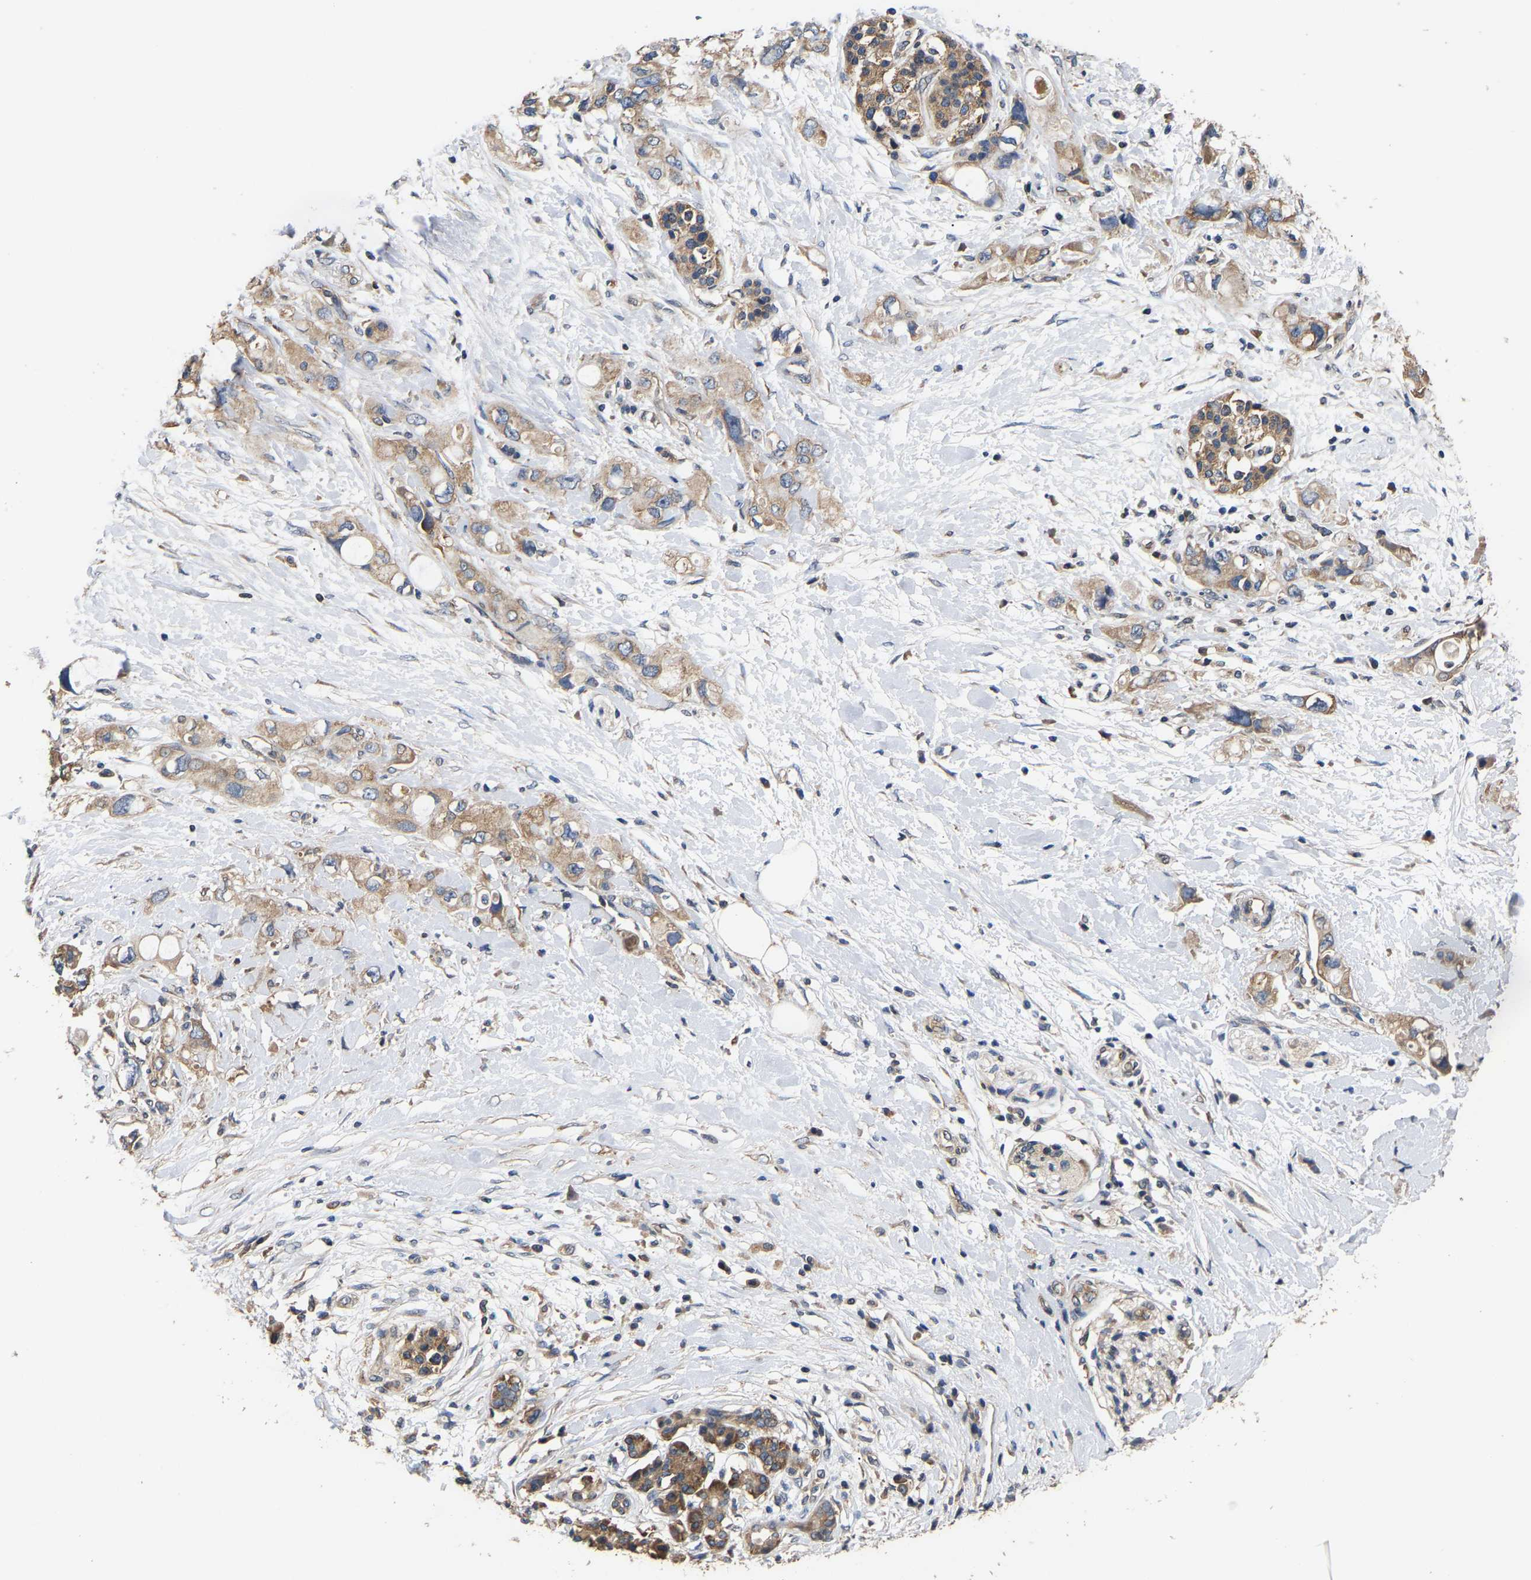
{"staining": {"intensity": "moderate", "quantity": ">75%", "location": "cytoplasmic/membranous"}, "tissue": "pancreatic cancer", "cell_type": "Tumor cells", "image_type": "cancer", "snomed": [{"axis": "morphology", "description": "Adenocarcinoma, NOS"}, {"axis": "topography", "description": "Pancreas"}], "caption": "Adenocarcinoma (pancreatic) tissue reveals moderate cytoplasmic/membranous expression in approximately >75% of tumor cells, visualized by immunohistochemistry. (DAB = brown stain, brightfield microscopy at high magnification).", "gene": "AIMP2", "patient": {"sex": "female", "age": 56}}